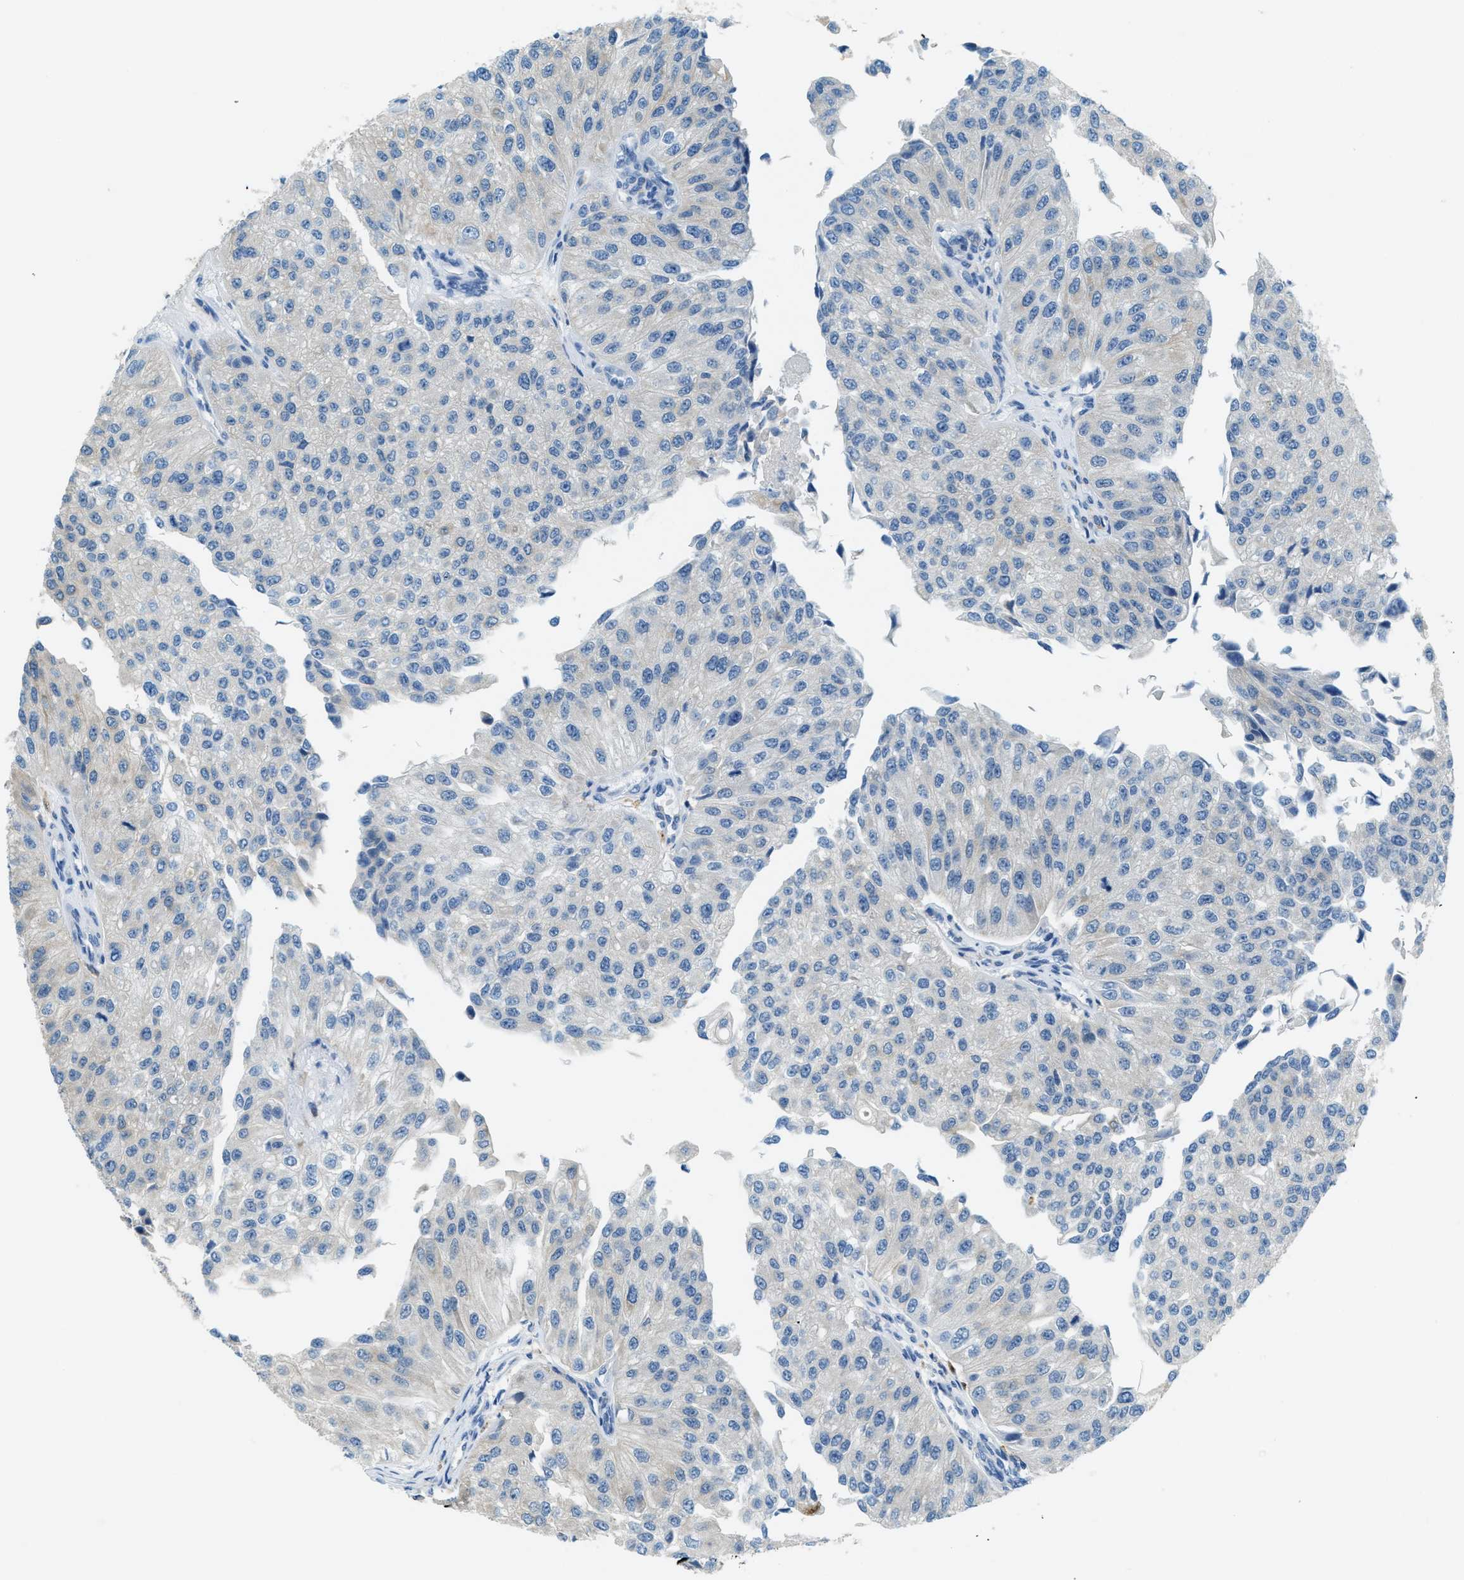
{"staining": {"intensity": "weak", "quantity": "<25%", "location": "cytoplasmic/membranous"}, "tissue": "urothelial cancer", "cell_type": "Tumor cells", "image_type": "cancer", "snomed": [{"axis": "morphology", "description": "Urothelial carcinoma, High grade"}, {"axis": "topography", "description": "Kidney"}, {"axis": "topography", "description": "Urinary bladder"}], "caption": "Micrograph shows no protein expression in tumor cells of urothelial carcinoma (high-grade) tissue.", "gene": "MATCAP2", "patient": {"sex": "male", "age": 77}}